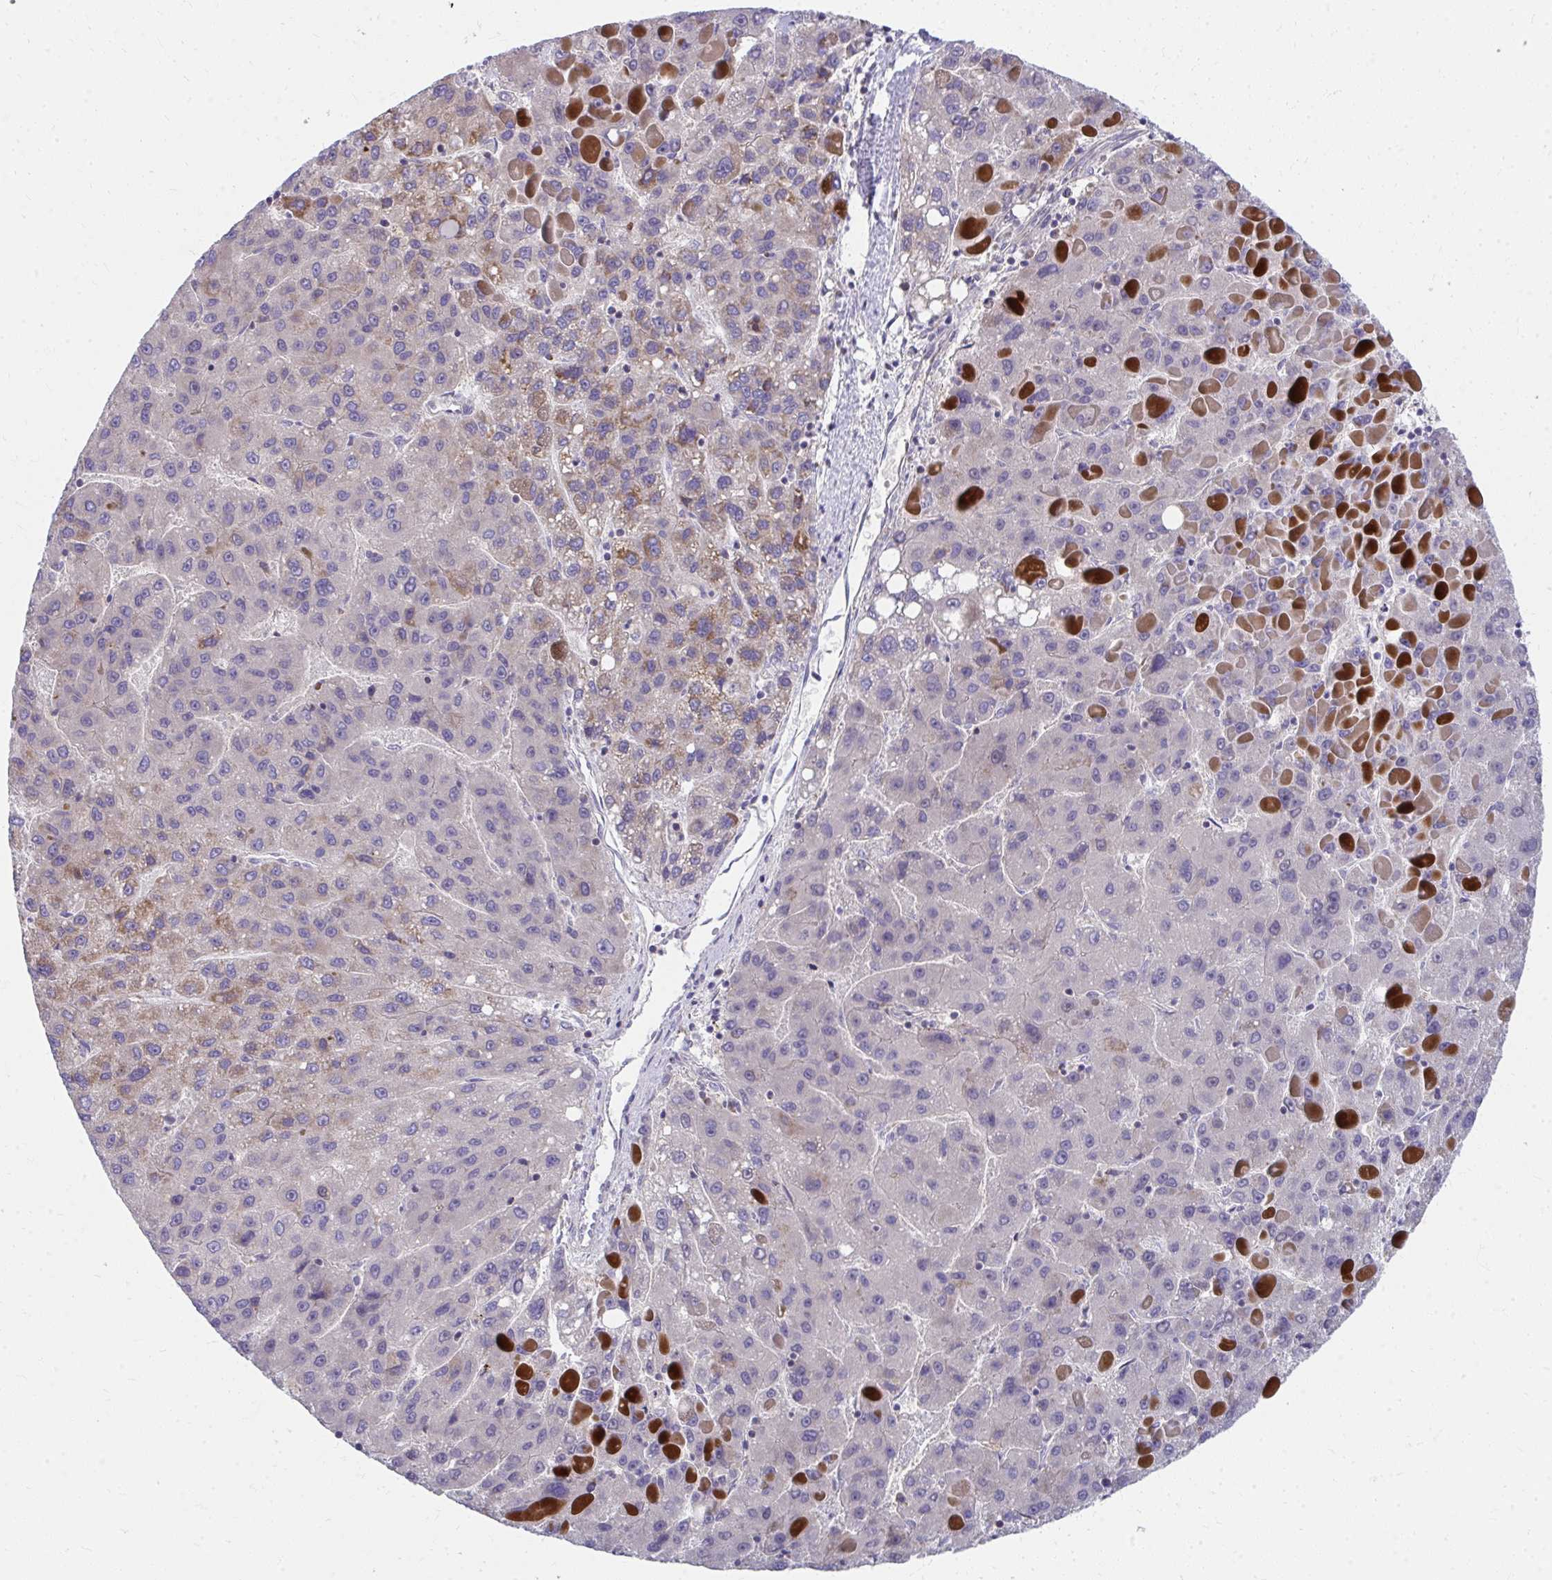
{"staining": {"intensity": "negative", "quantity": "none", "location": "none"}, "tissue": "liver cancer", "cell_type": "Tumor cells", "image_type": "cancer", "snomed": [{"axis": "morphology", "description": "Carcinoma, Hepatocellular, NOS"}, {"axis": "topography", "description": "Liver"}], "caption": "Tumor cells are negative for protein expression in human liver cancer (hepatocellular carcinoma).", "gene": "IL37", "patient": {"sex": "female", "age": 82}}